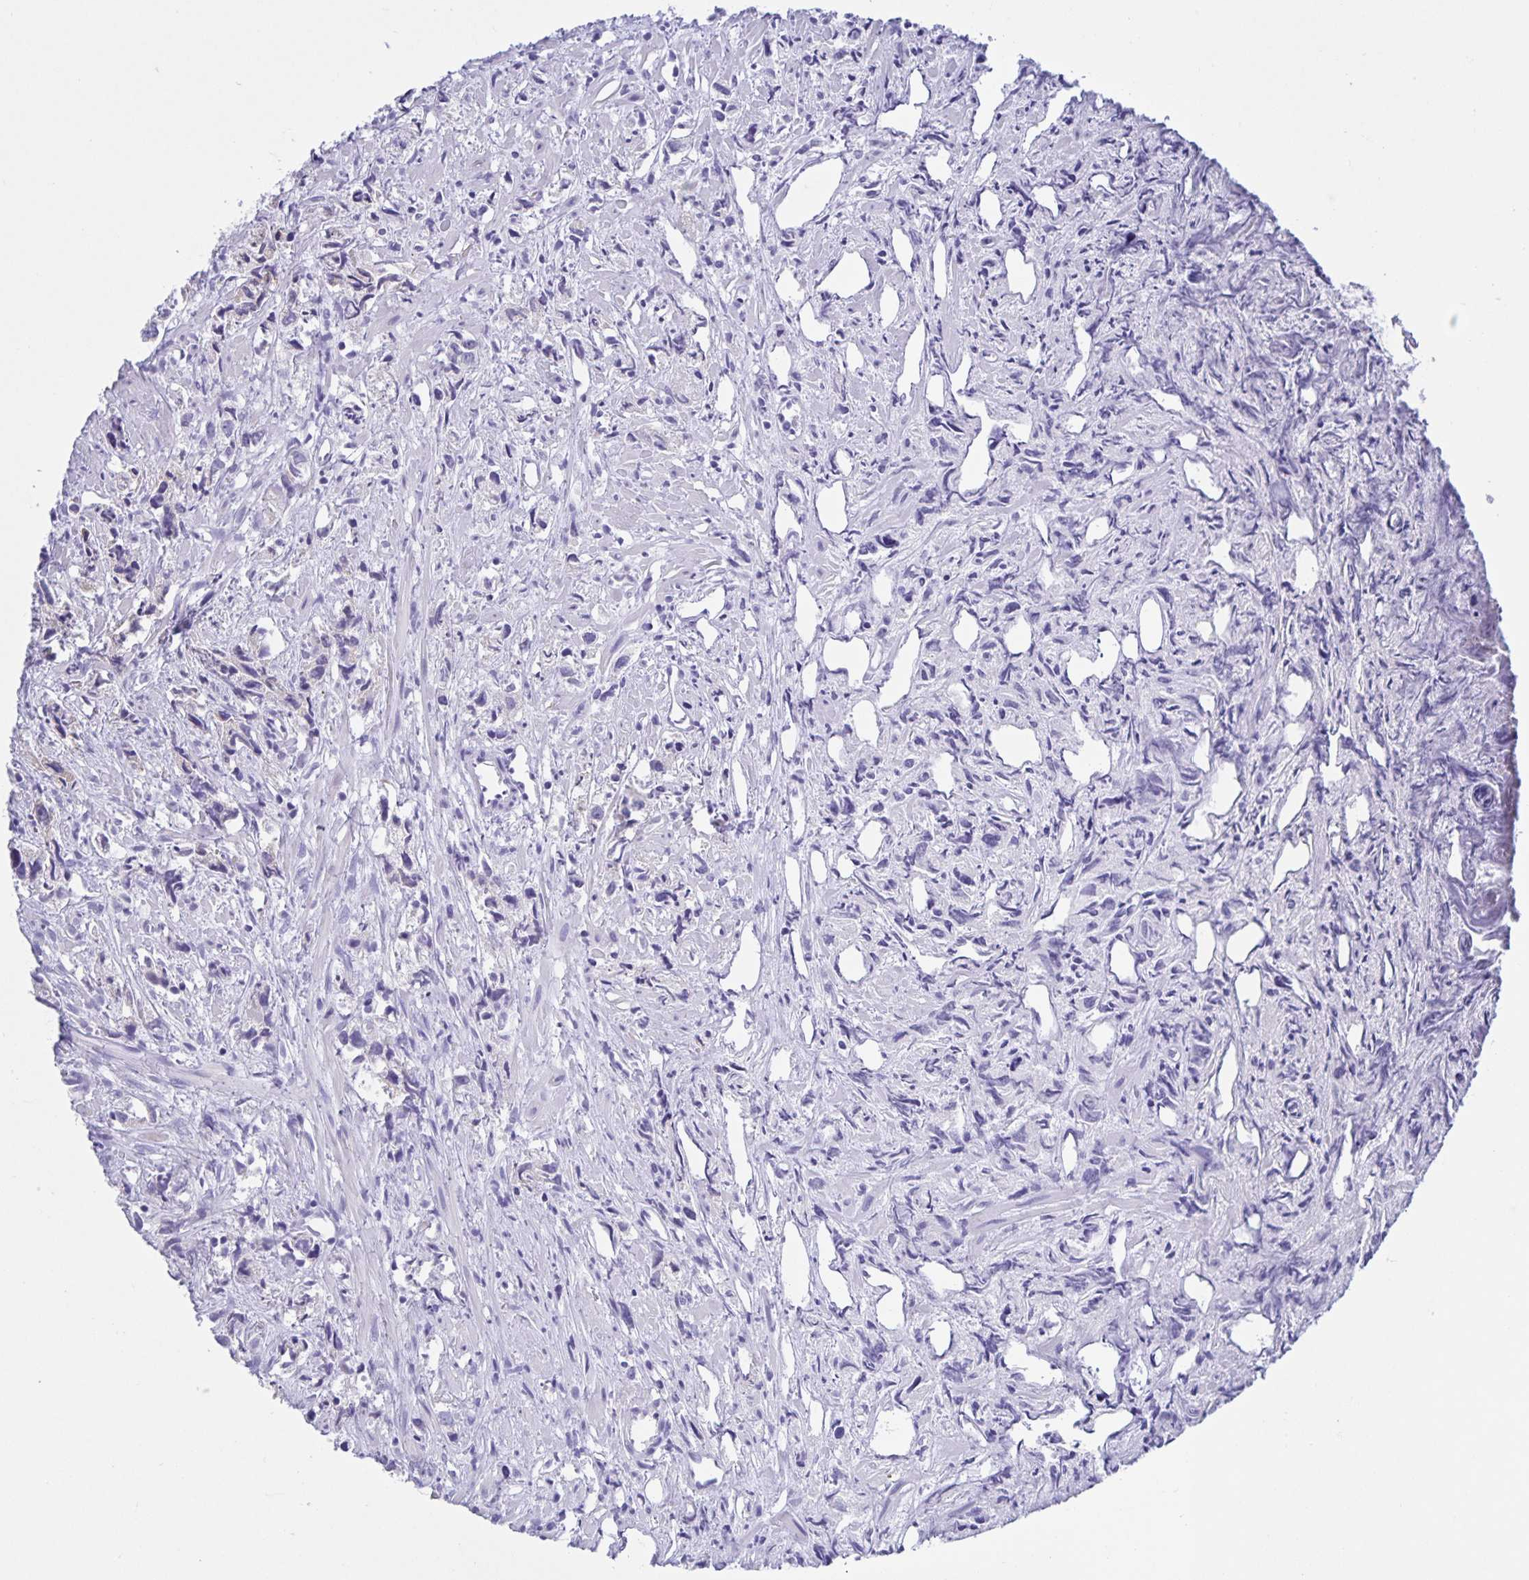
{"staining": {"intensity": "negative", "quantity": "none", "location": "none"}, "tissue": "prostate cancer", "cell_type": "Tumor cells", "image_type": "cancer", "snomed": [{"axis": "morphology", "description": "Adenocarcinoma, High grade"}, {"axis": "topography", "description": "Prostate"}], "caption": "The image demonstrates no staining of tumor cells in prostate adenocarcinoma (high-grade).", "gene": "DMBT1", "patient": {"sex": "male", "age": 58}}